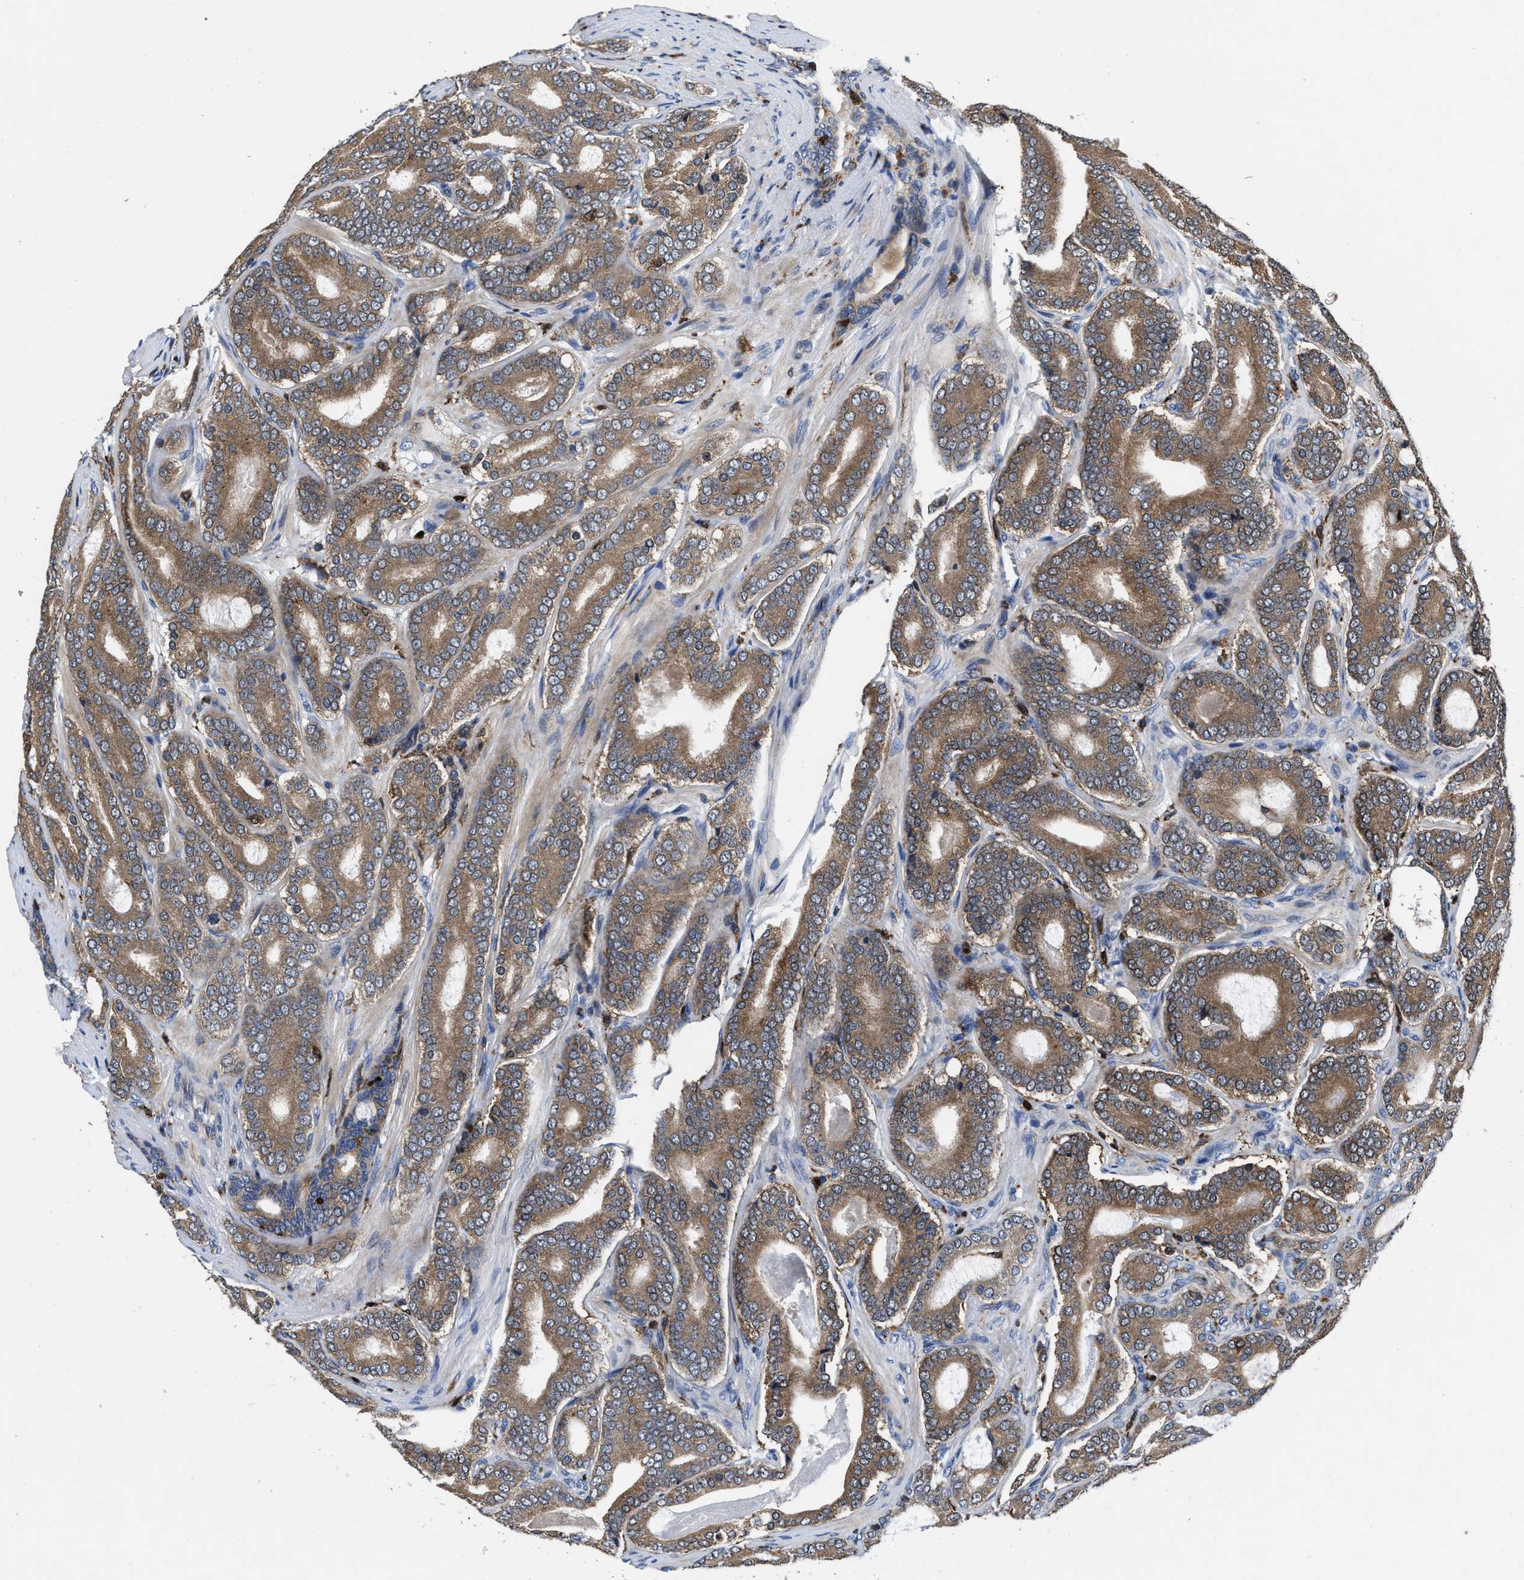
{"staining": {"intensity": "moderate", "quantity": ">75%", "location": "cytoplasmic/membranous"}, "tissue": "prostate cancer", "cell_type": "Tumor cells", "image_type": "cancer", "snomed": [{"axis": "morphology", "description": "Adenocarcinoma, High grade"}, {"axis": "topography", "description": "Prostate"}], "caption": "This is an image of IHC staining of prostate cancer (high-grade adenocarcinoma), which shows moderate positivity in the cytoplasmic/membranous of tumor cells.", "gene": "RGS10", "patient": {"sex": "male", "age": 60}}